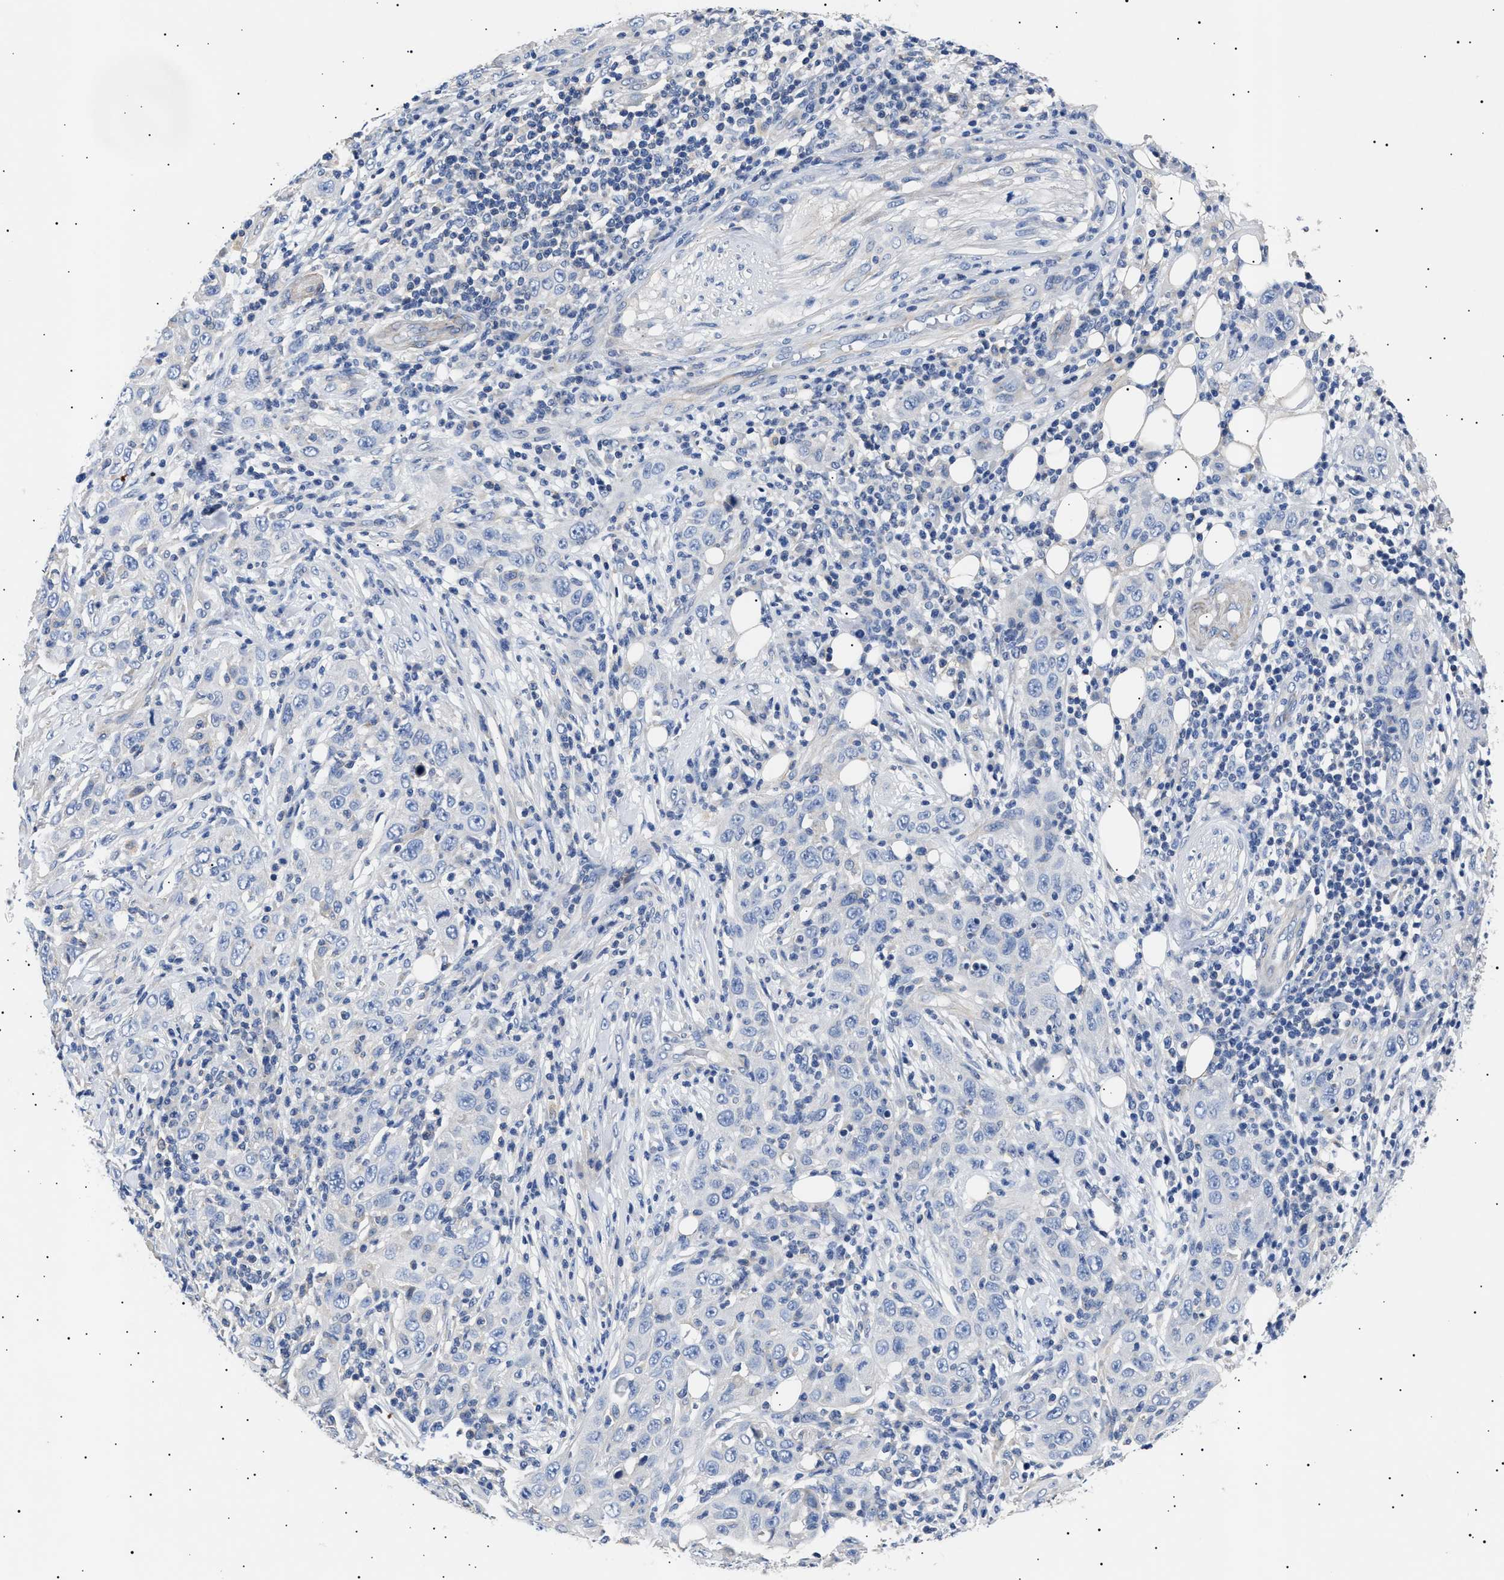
{"staining": {"intensity": "negative", "quantity": "none", "location": "none"}, "tissue": "skin cancer", "cell_type": "Tumor cells", "image_type": "cancer", "snomed": [{"axis": "morphology", "description": "Squamous cell carcinoma, NOS"}, {"axis": "topography", "description": "Skin"}], "caption": "An immunohistochemistry (IHC) photomicrograph of squamous cell carcinoma (skin) is shown. There is no staining in tumor cells of squamous cell carcinoma (skin).", "gene": "HEMGN", "patient": {"sex": "female", "age": 88}}